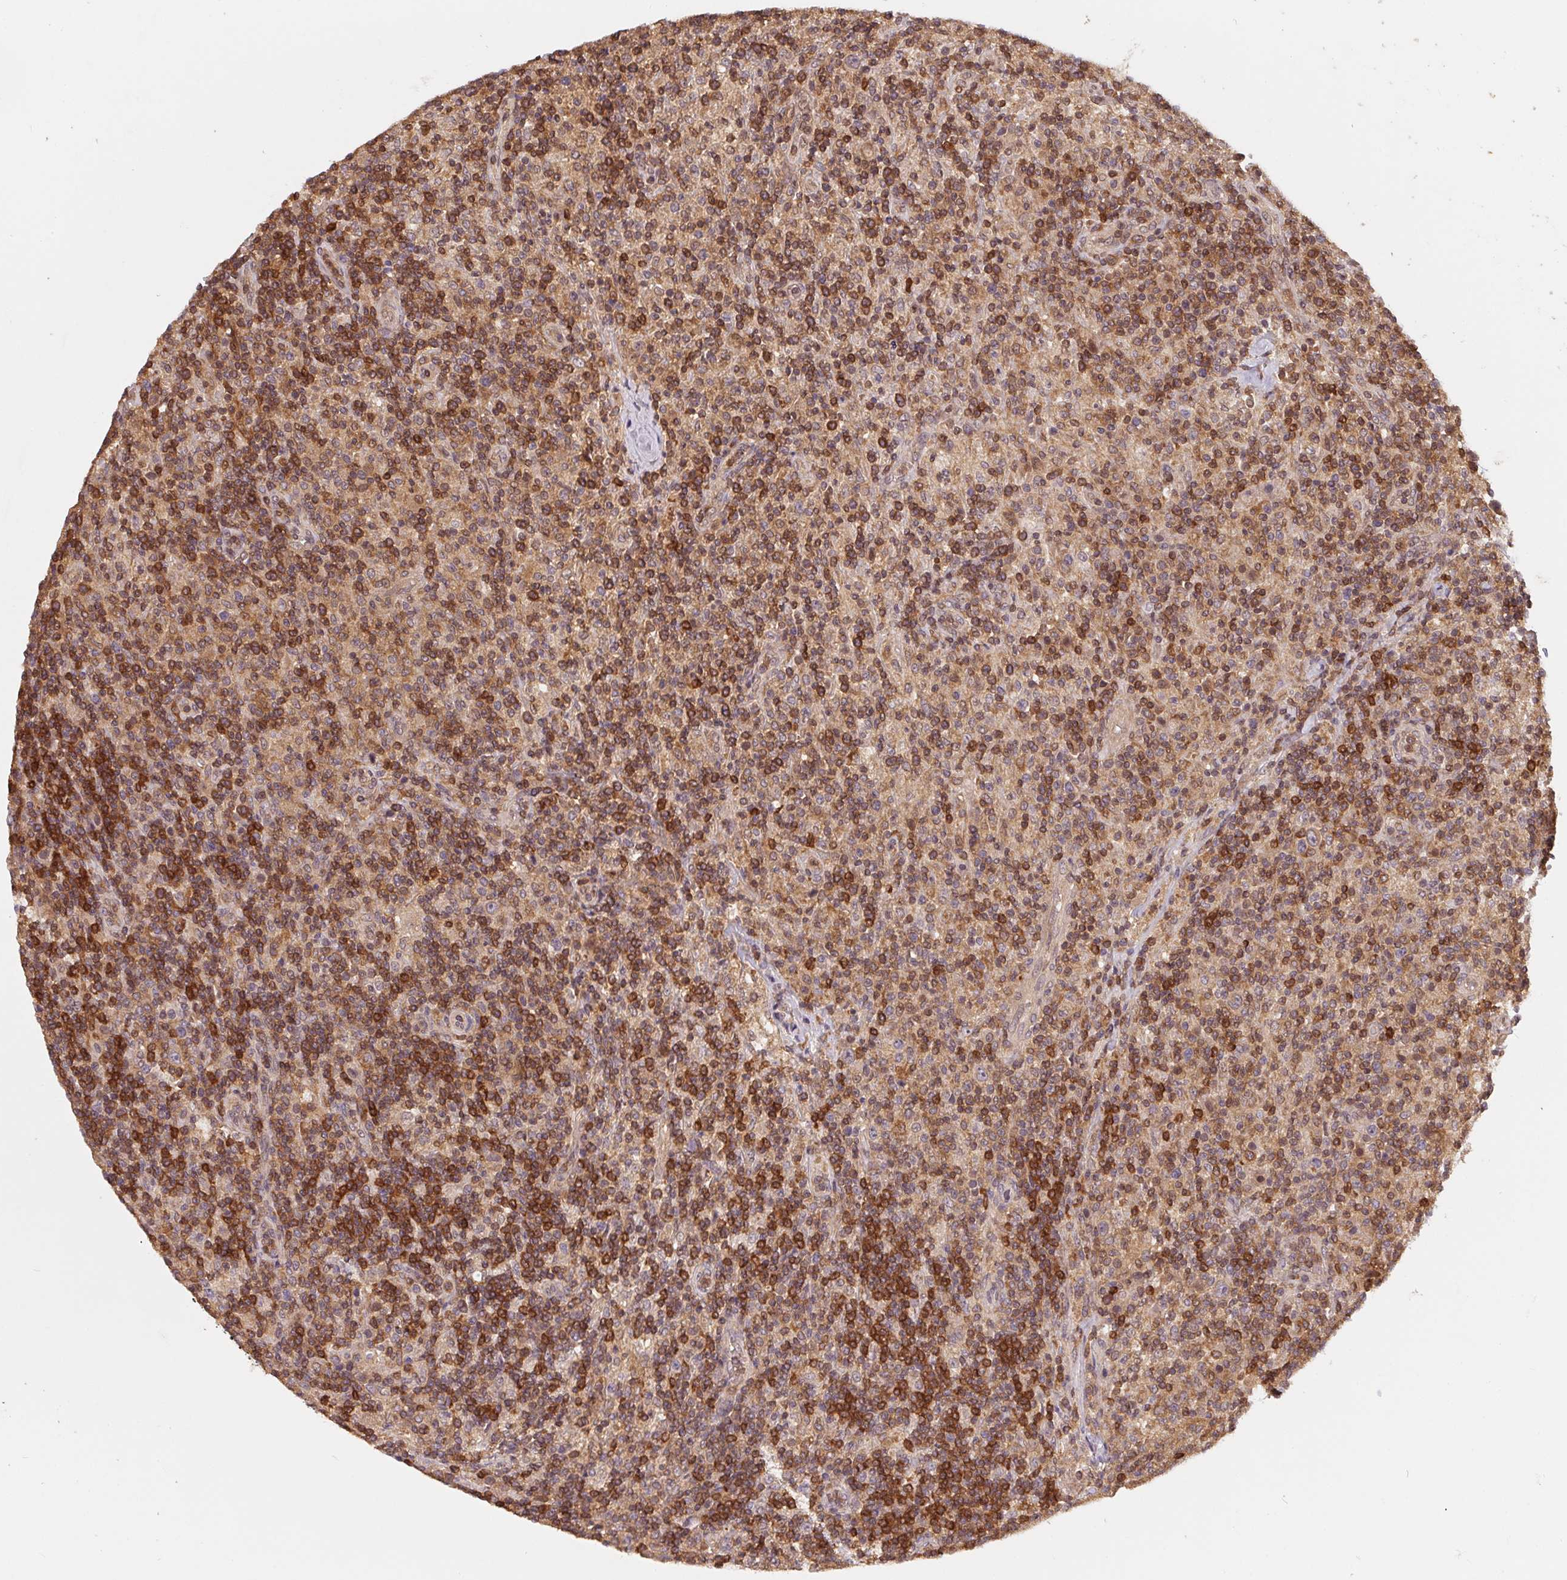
{"staining": {"intensity": "negative", "quantity": "none", "location": "none"}, "tissue": "lymphoma", "cell_type": "Tumor cells", "image_type": "cancer", "snomed": [{"axis": "morphology", "description": "Hodgkin's disease, NOS"}, {"axis": "topography", "description": "Lymph node"}], "caption": "This image is of Hodgkin's disease stained with IHC to label a protein in brown with the nuclei are counter-stained blue. There is no staining in tumor cells.", "gene": "ANKRD13A", "patient": {"sex": "male", "age": 70}}